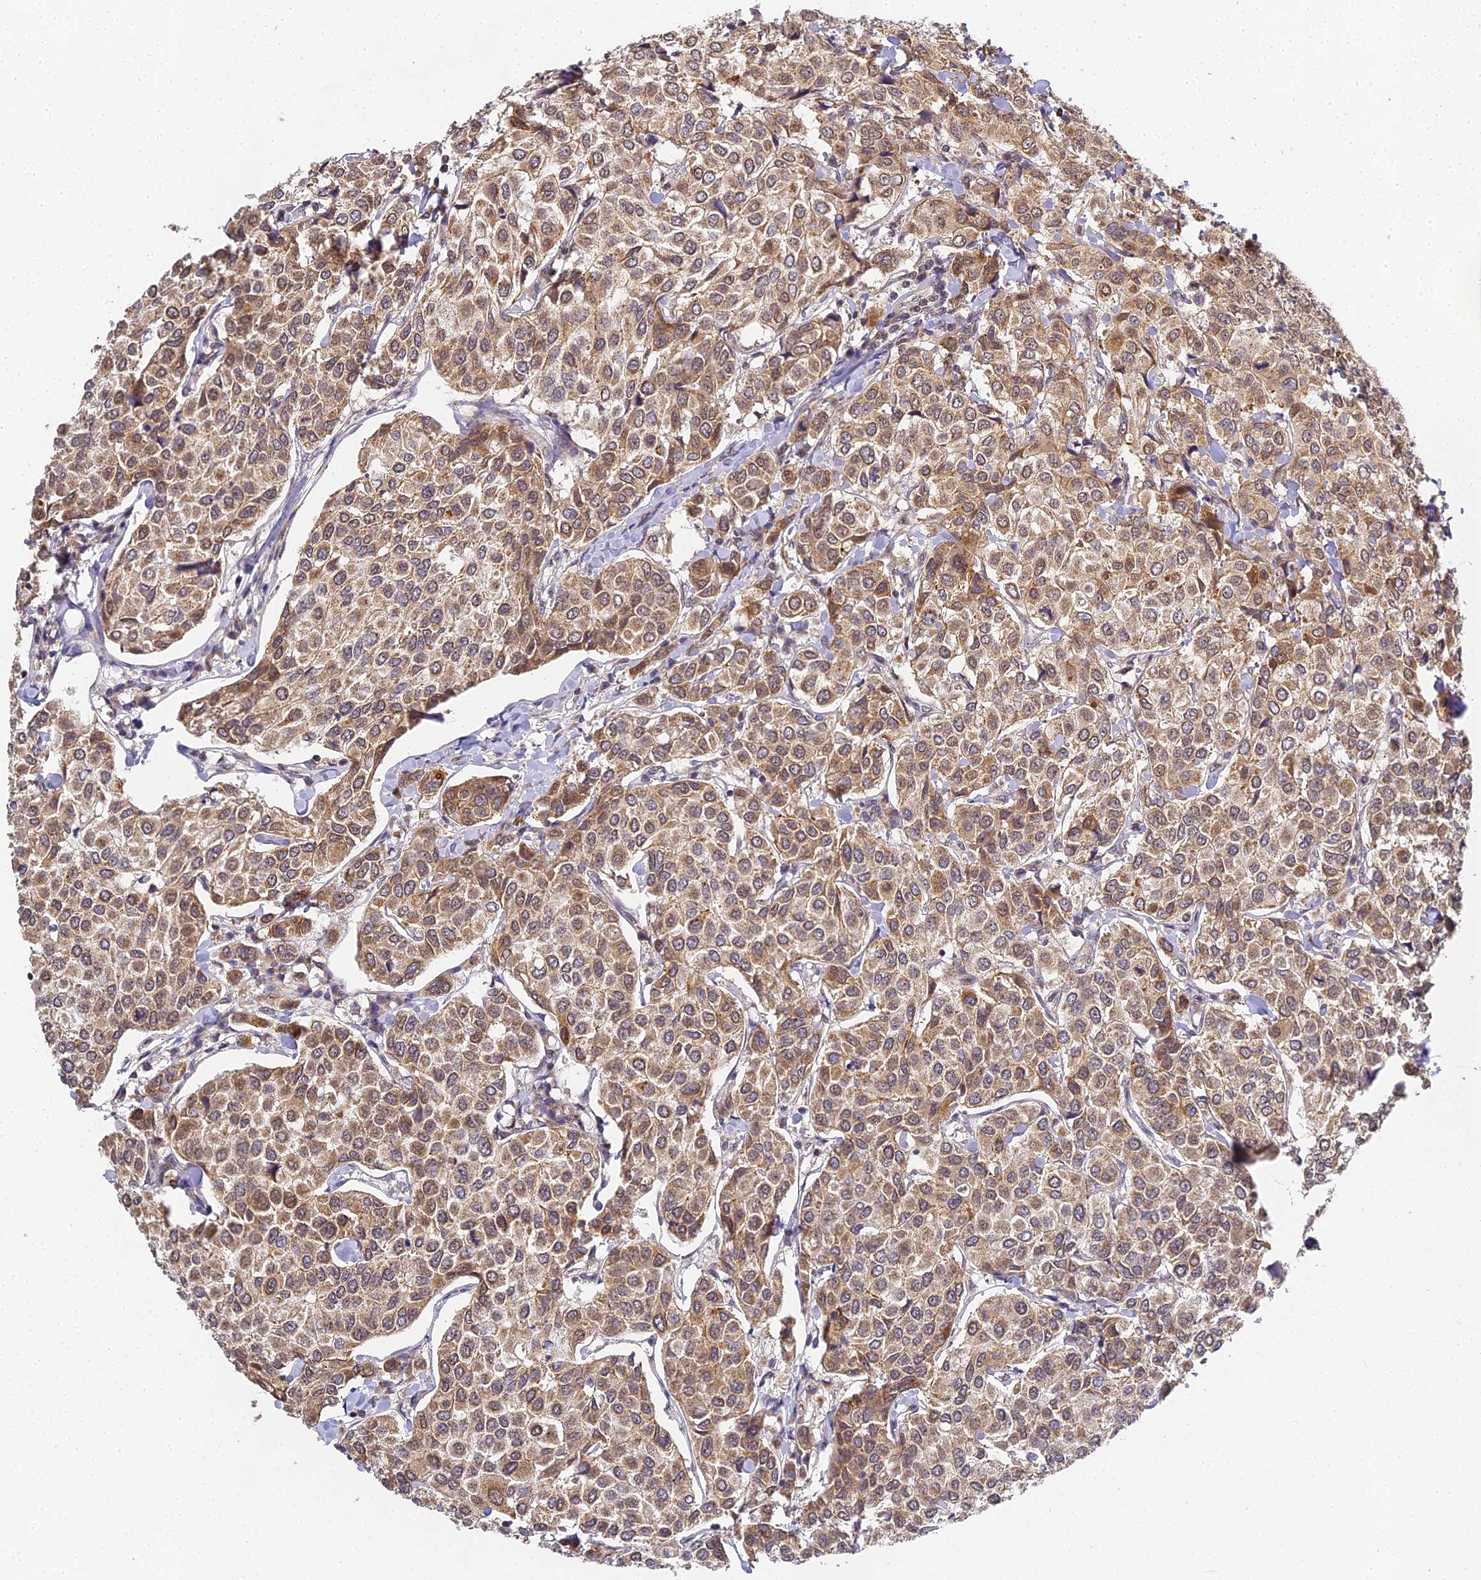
{"staining": {"intensity": "moderate", "quantity": ">75%", "location": "cytoplasmic/membranous,nuclear"}, "tissue": "breast cancer", "cell_type": "Tumor cells", "image_type": "cancer", "snomed": [{"axis": "morphology", "description": "Duct carcinoma"}, {"axis": "topography", "description": "Breast"}], "caption": "An immunohistochemistry (IHC) photomicrograph of tumor tissue is shown. Protein staining in brown shows moderate cytoplasmic/membranous and nuclear positivity in breast cancer (intraductal carcinoma) within tumor cells.", "gene": "DNAAF10", "patient": {"sex": "female", "age": 55}}